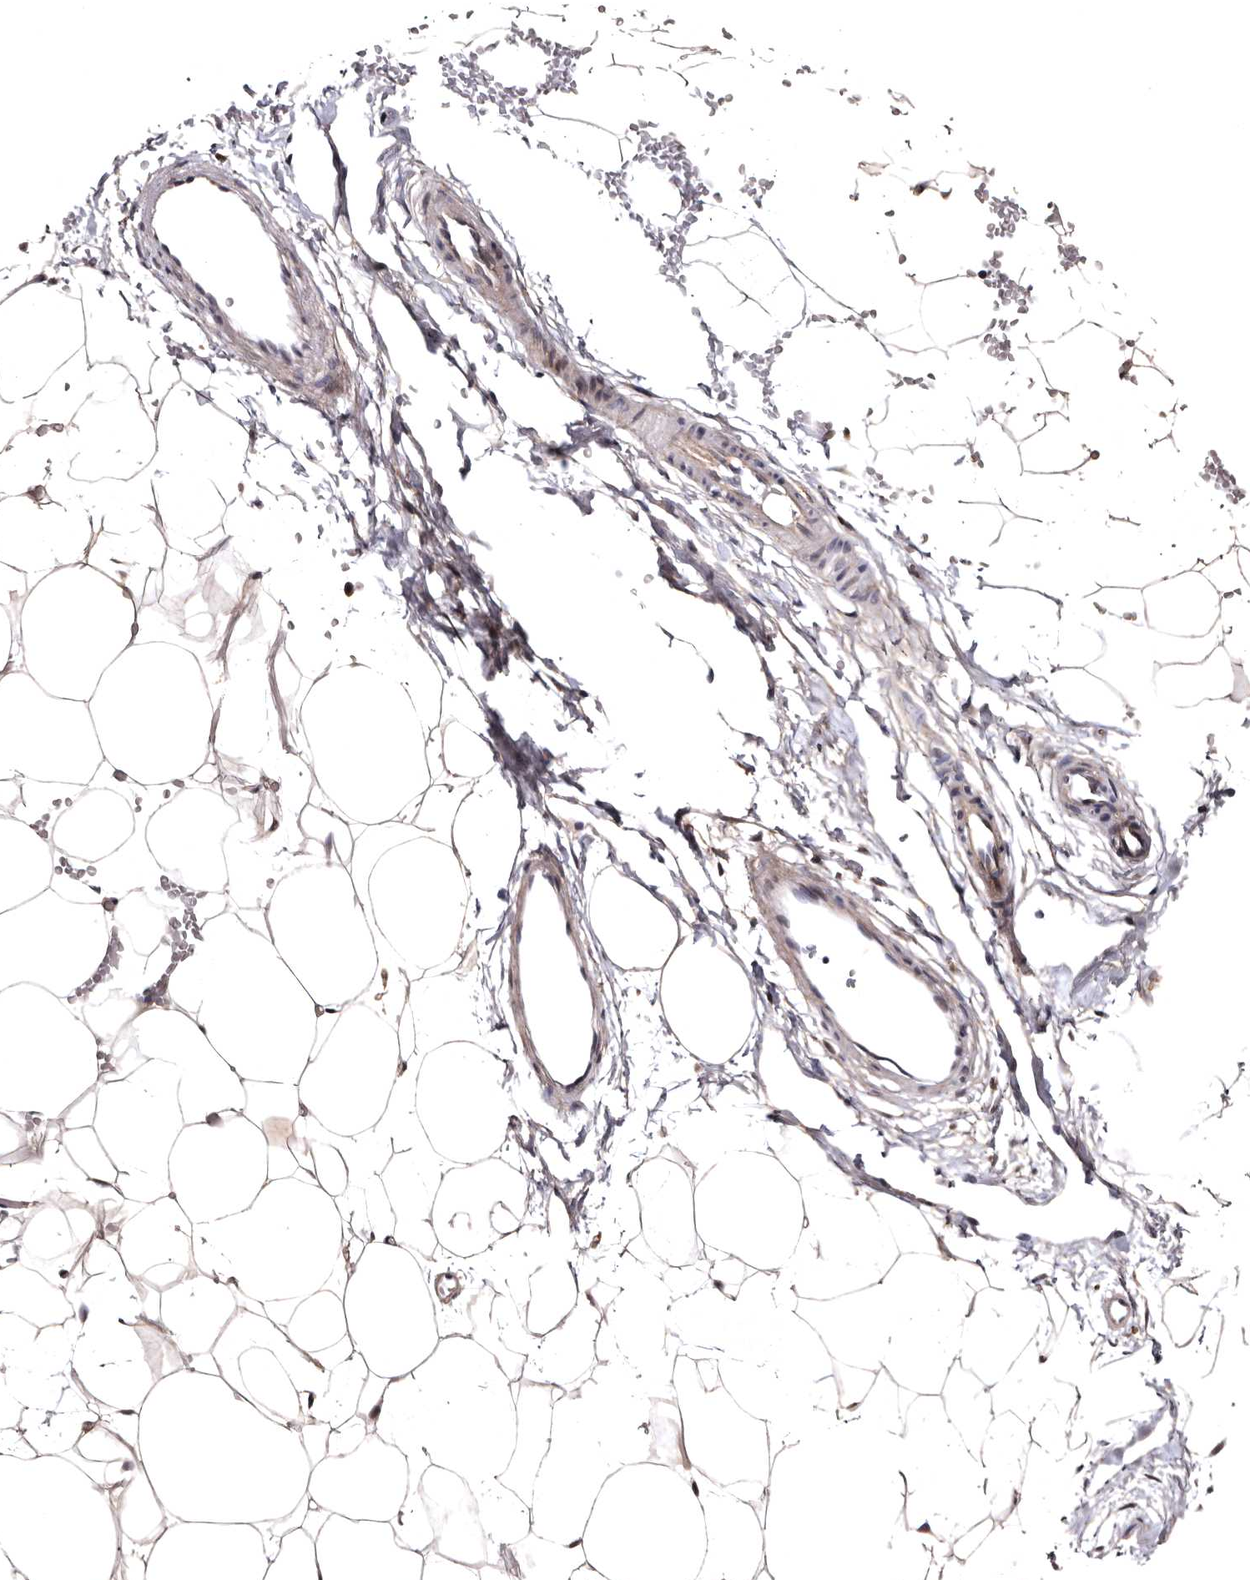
{"staining": {"intensity": "weak", "quantity": ">75%", "location": "cytoplasmic/membranous"}, "tissue": "breast", "cell_type": "Adipocytes", "image_type": "normal", "snomed": [{"axis": "morphology", "description": "Normal tissue, NOS"}, {"axis": "topography", "description": "Breast"}], "caption": "This is a micrograph of IHC staining of benign breast, which shows weak expression in the cytoplasmic/membranous of adipocytes.", "gene": "FAM91A1", "patient": {"sex": "female", "age": 23}}